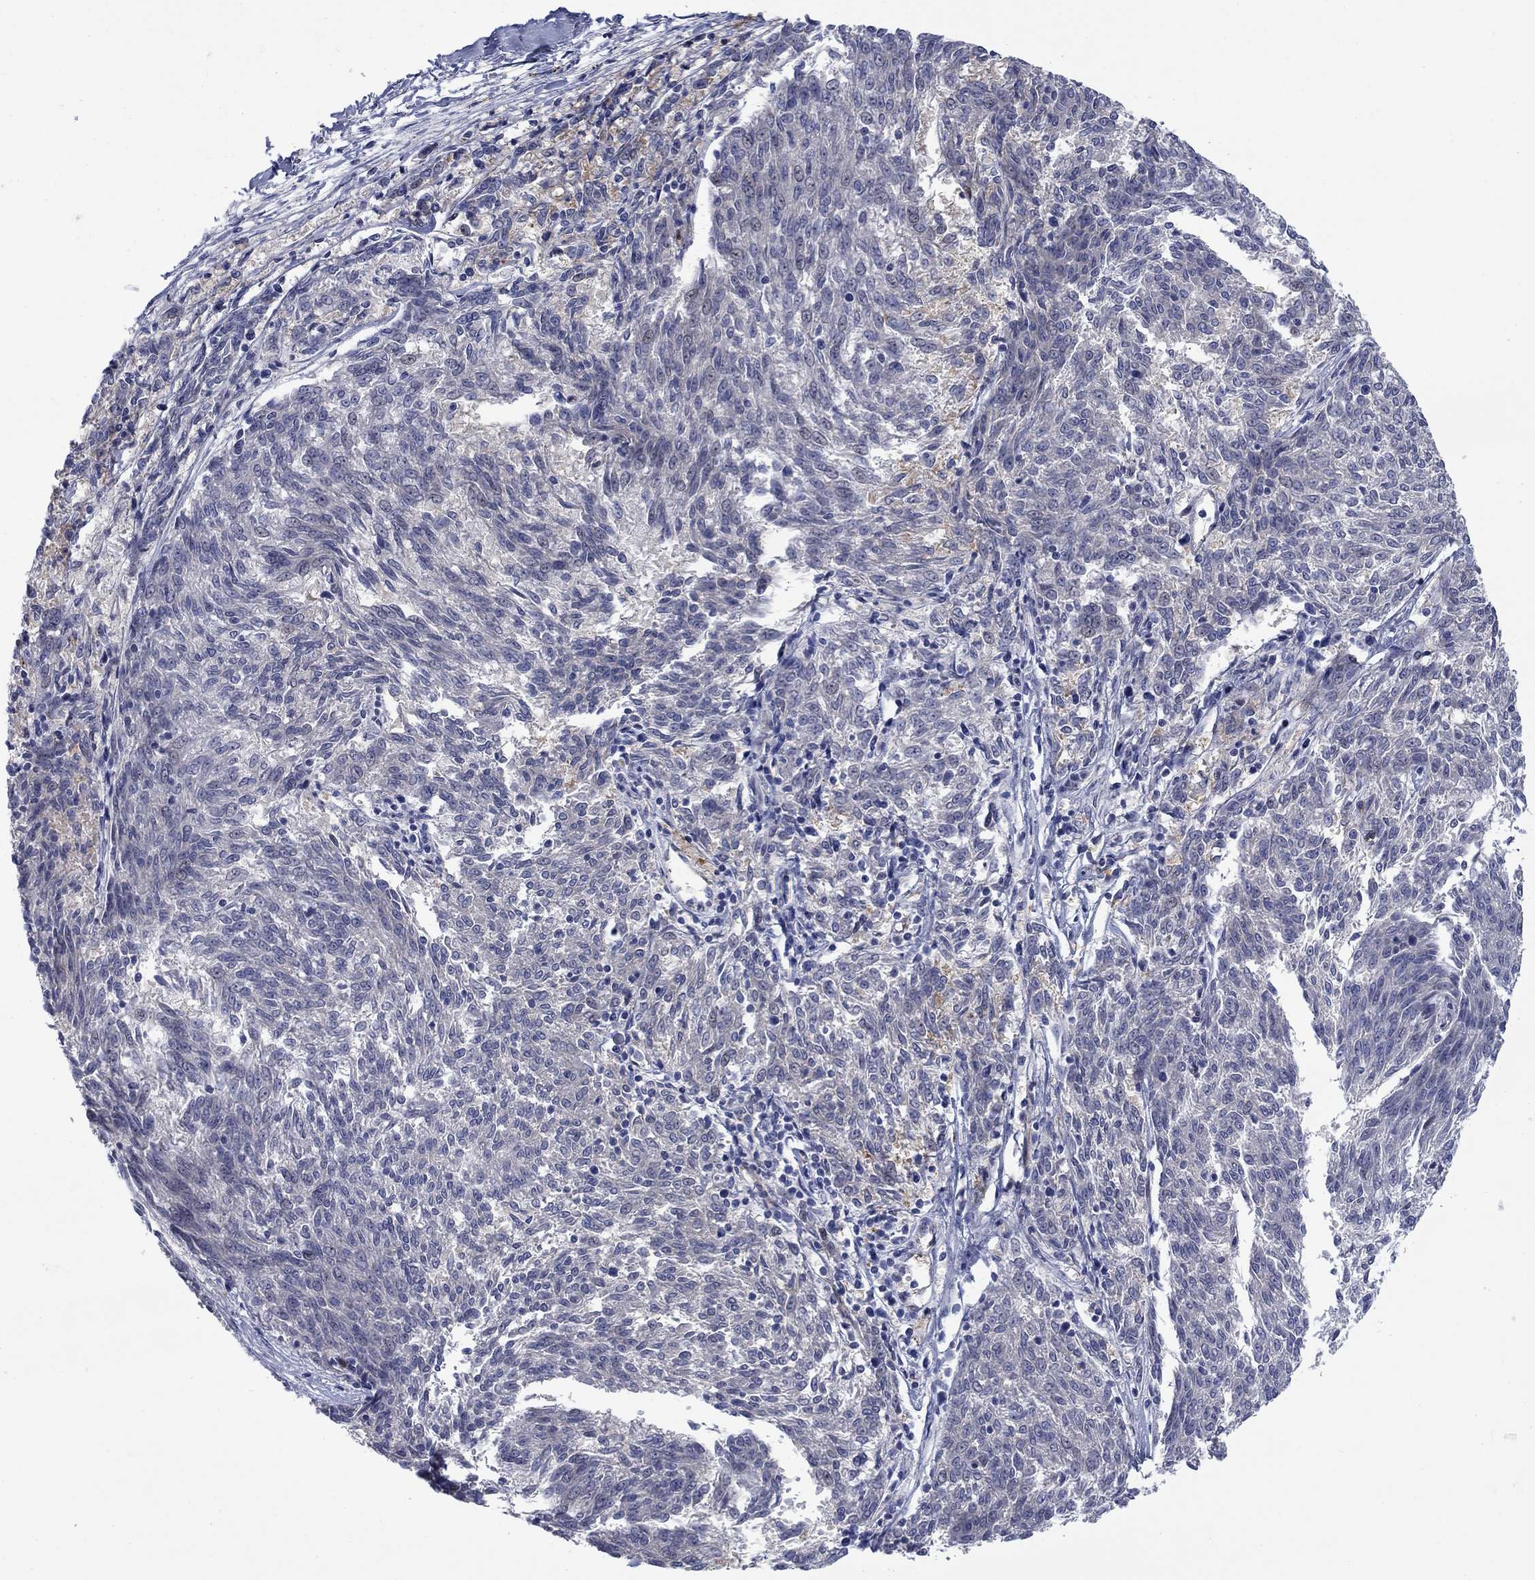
{"staining": {"intensity": "negative", "quantity": "none", "location": "none"}, "tissue": "melanoma", "cell_type": "Tumor cells", "image_type": "cancer", "snomed": [{"axis": "morphology", "description": "Malignant melanoma, NOS"}, {"axis": "topography", "description": "Skin"}], "caption": "IHC photomicrograph of human melanoma stained for a protein (brown), which displays no expression in tumor cells.", "gene": "FXR1", "patient": {"sex": "female", "age": 72}}